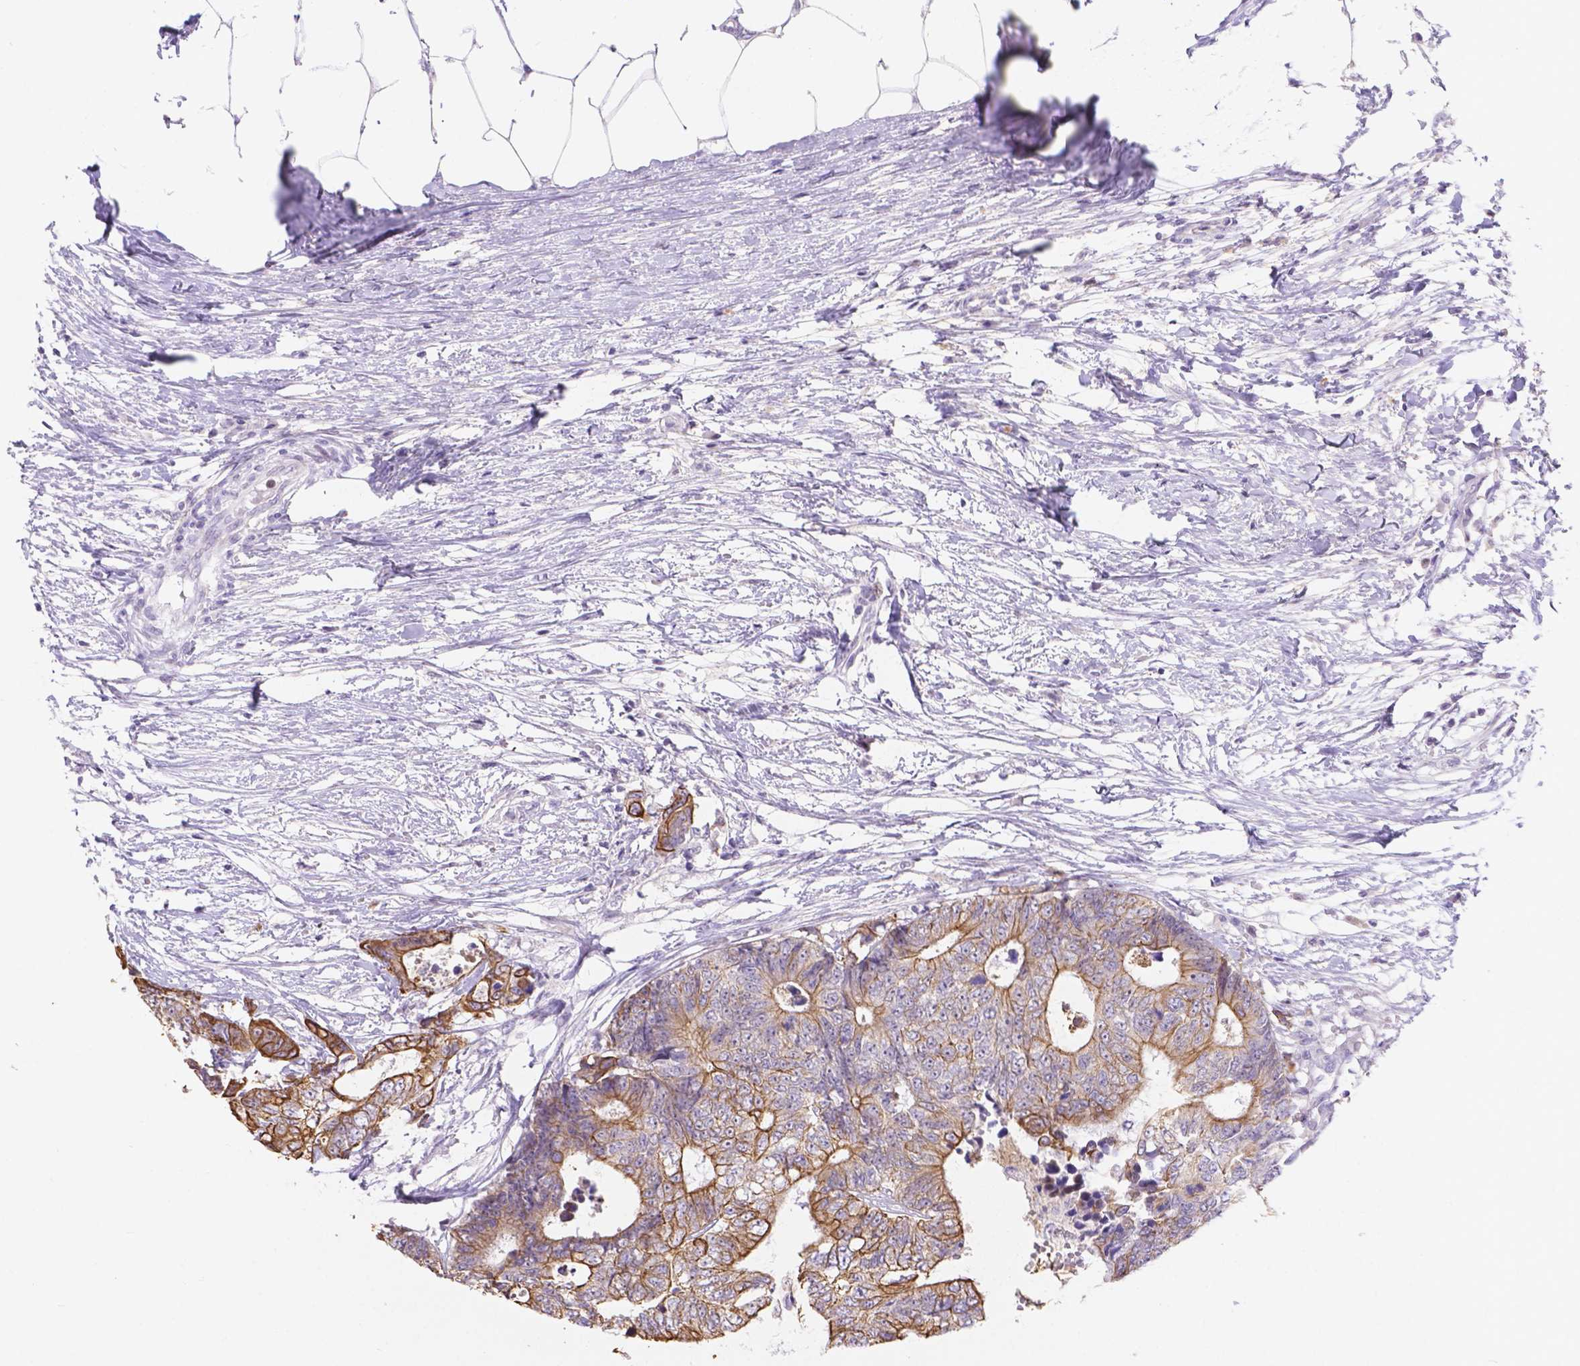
{"staining": {"intensity": "moderate", "quantity": "<25%", "location": "cytoplasmic/membranous"}, "tissue": "colorectal cancer", "cell_type": "Tumor cells", "image_type": "cancer", "snomed": [{"axis": "morphology", "description": "Adenocarcinoma, NOS"}, {"axis": "topography", "description": "Colon"}], "caption": "About <25% of tumor cells in human colorectal adenocarcinoma display moderate cytoplasmic/membranous protein staining as visualized by brown immunohistochemical staining.", "gene": "DMWD", "patient": {"sex": "female", "age": 48}}